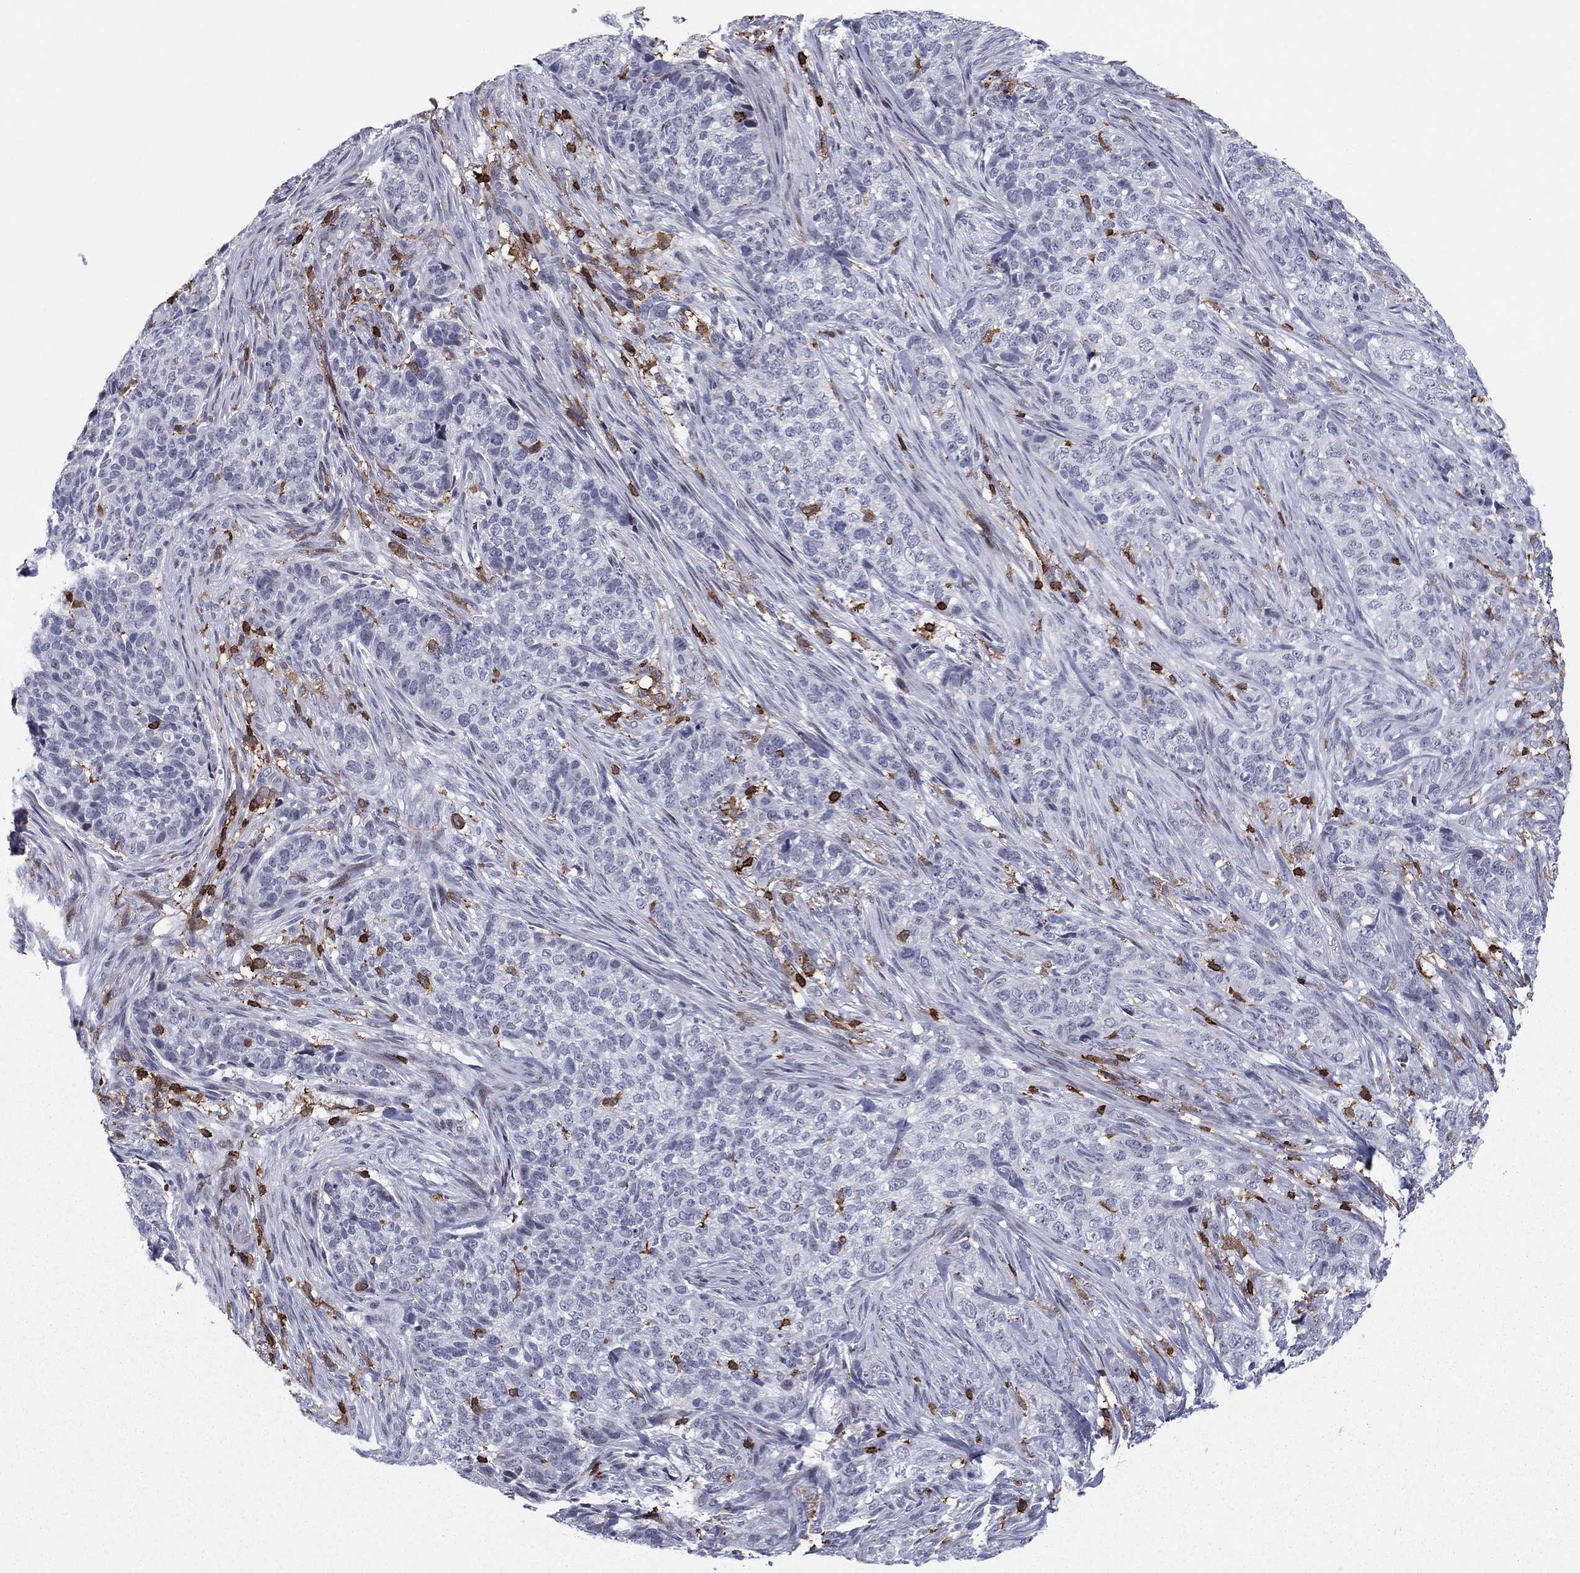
{"staining": {"intensity": "negative", "quantity": "none", "location": "none"}, "tissue": "skin cancer", "cell_type": "Tumor cells", "image_type": "cancer", "snomed": [{"axis": "morphology", "description": "Basal cell carcinoma"}, {"axis": "topography", "description": "Skin"}], "caption": "Immunohistochemical staining of human skin cancer (basal cell carcinoma) reveals no significant staining in tumor cells.", "gene": "ARHGAP27", "patient": {"sex": "female", "age": 69}}